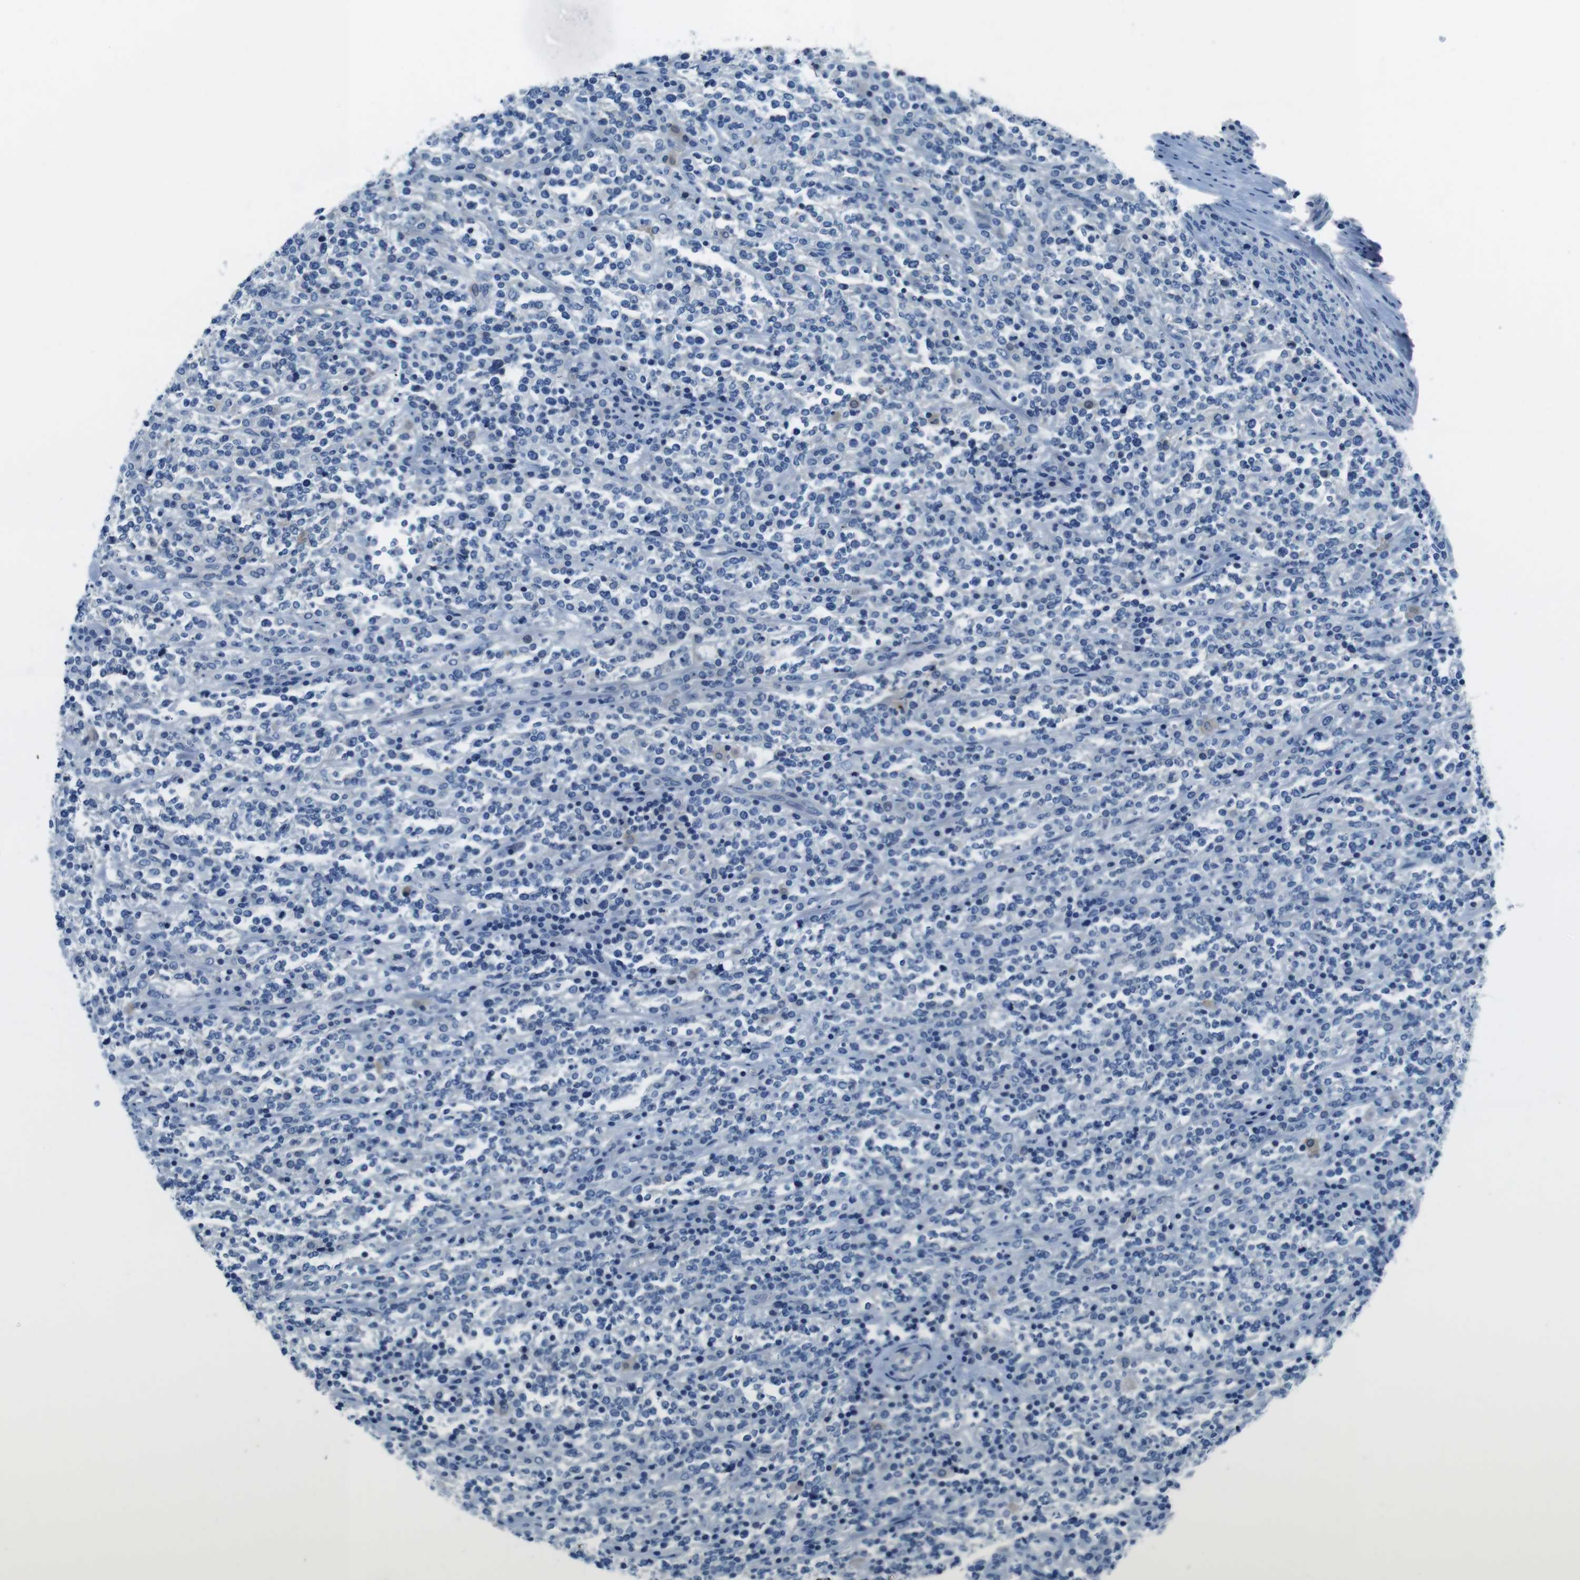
{"staining": {"intensity": "negative", "quantity": "none", "location": "none"}, "tissue": "lymphoma", "cell_type": "Tumor cells", "image_type": "cancer", "snomed": [{"axis": "morphology", "description": "Malignant lymphoma, non-Hodgkin's type, High grade"}, {"axis": "topography", "description": "Soft tissue"}], "caption": "Immunohistochemistry photomicrograph of malignant lymphoma, non-Hodgkin's type (high-grade) stained for a protein (brown), which shows no staining in tumor cells.", "gene": "TULP3", "patient": {"sex": "male", "age": 18}}